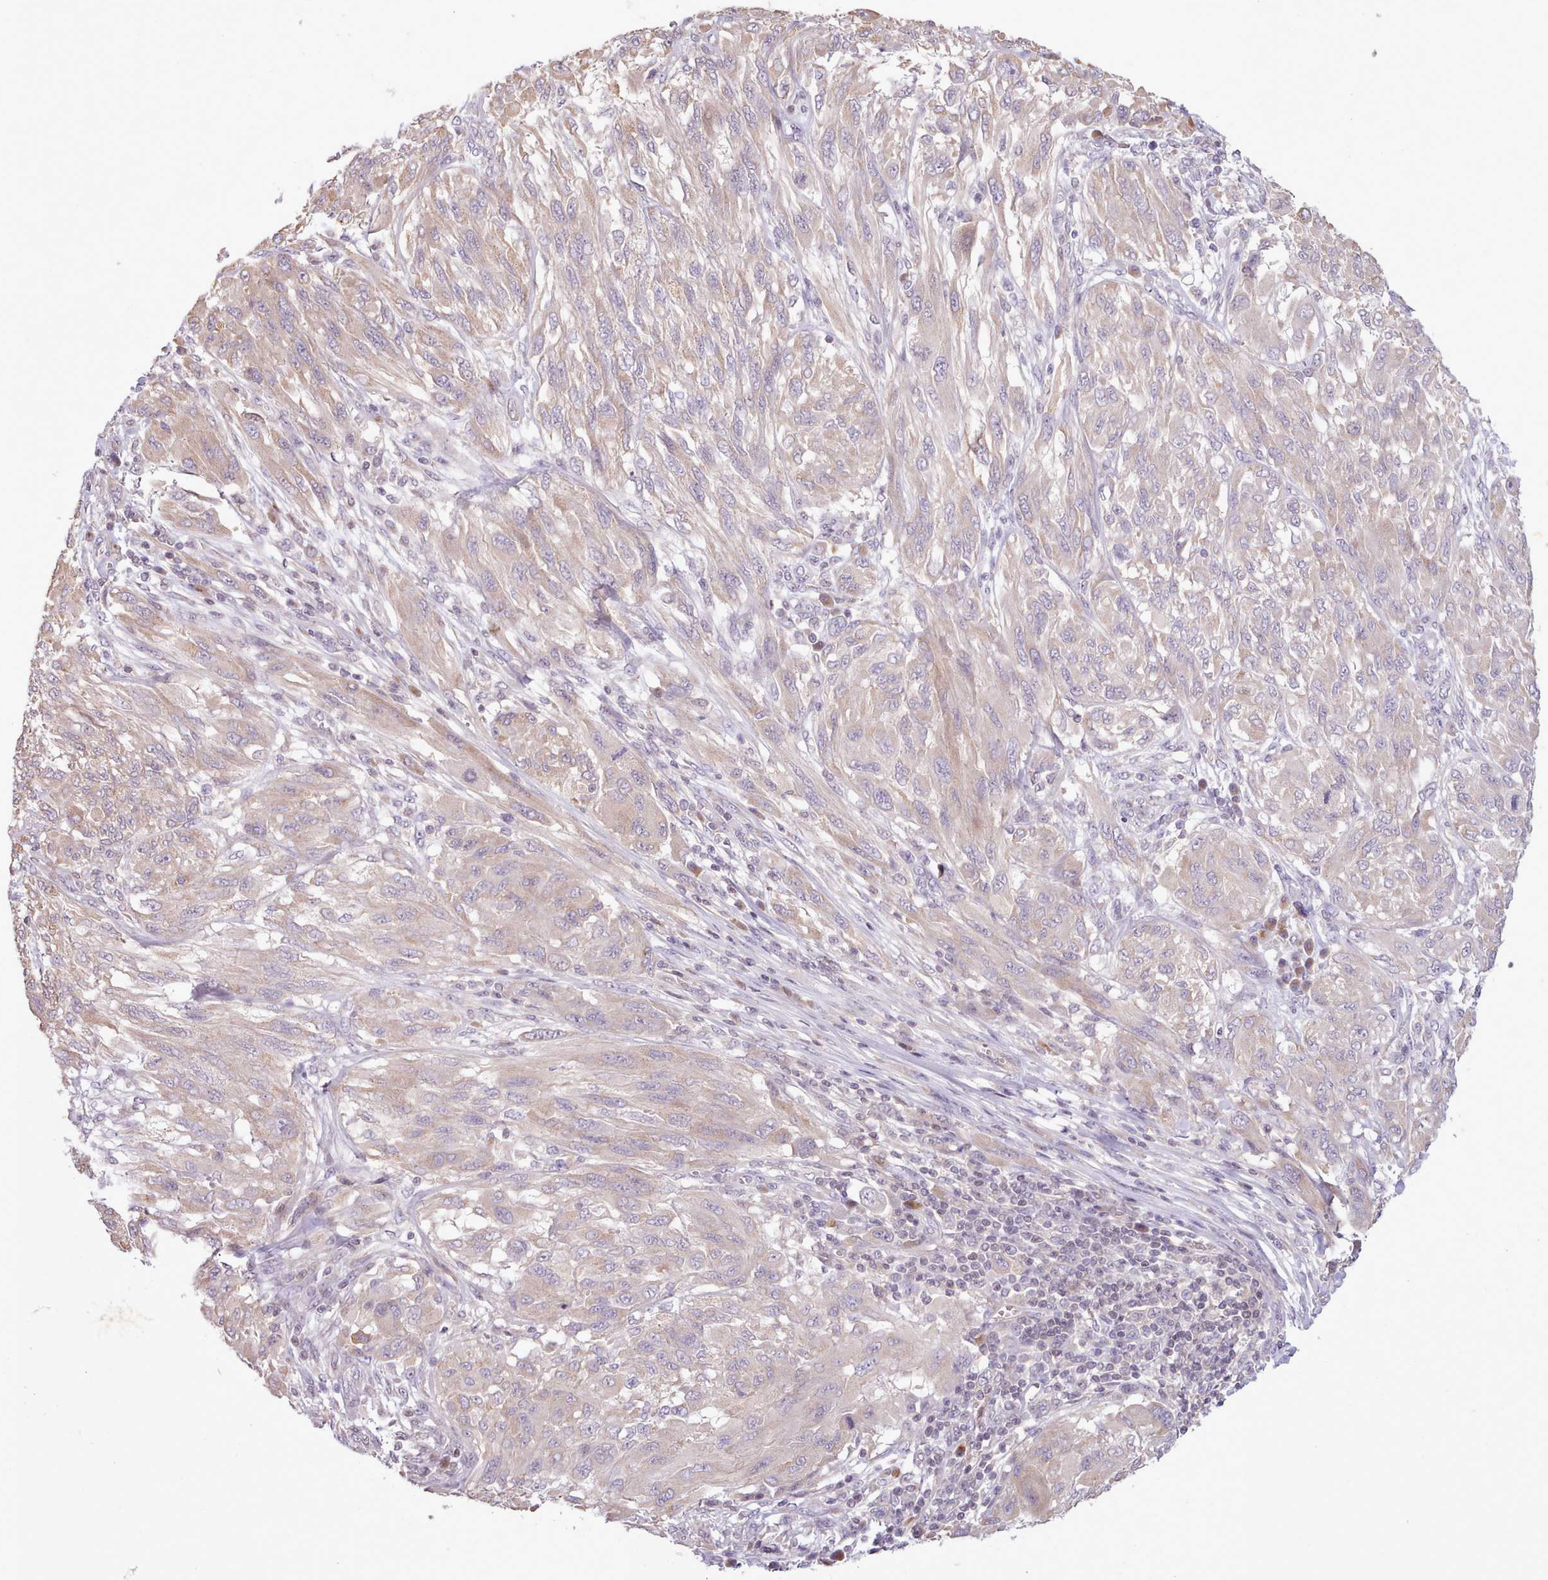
{"staining": {"intensity": "weak", "quantity": "<25%", "location": "cytoplasmic/membranous"}, "tissue": "melanoma", "cell_type": "Tumor cells", "image_type": "cancer", "snomed": [{"axis": "morphology", "description": "Malignant melanoma, NOS"}, {"axis": "topography", "description": "Skin"}], "caption": "Micrograph shows no significant protein positivity in tumor cells of malignant melanoma. (Brightfield microscopy of DAB IHC at high magnification).", "gene": "NMRK1", "patient": {"sex": "female", "age": 91}}